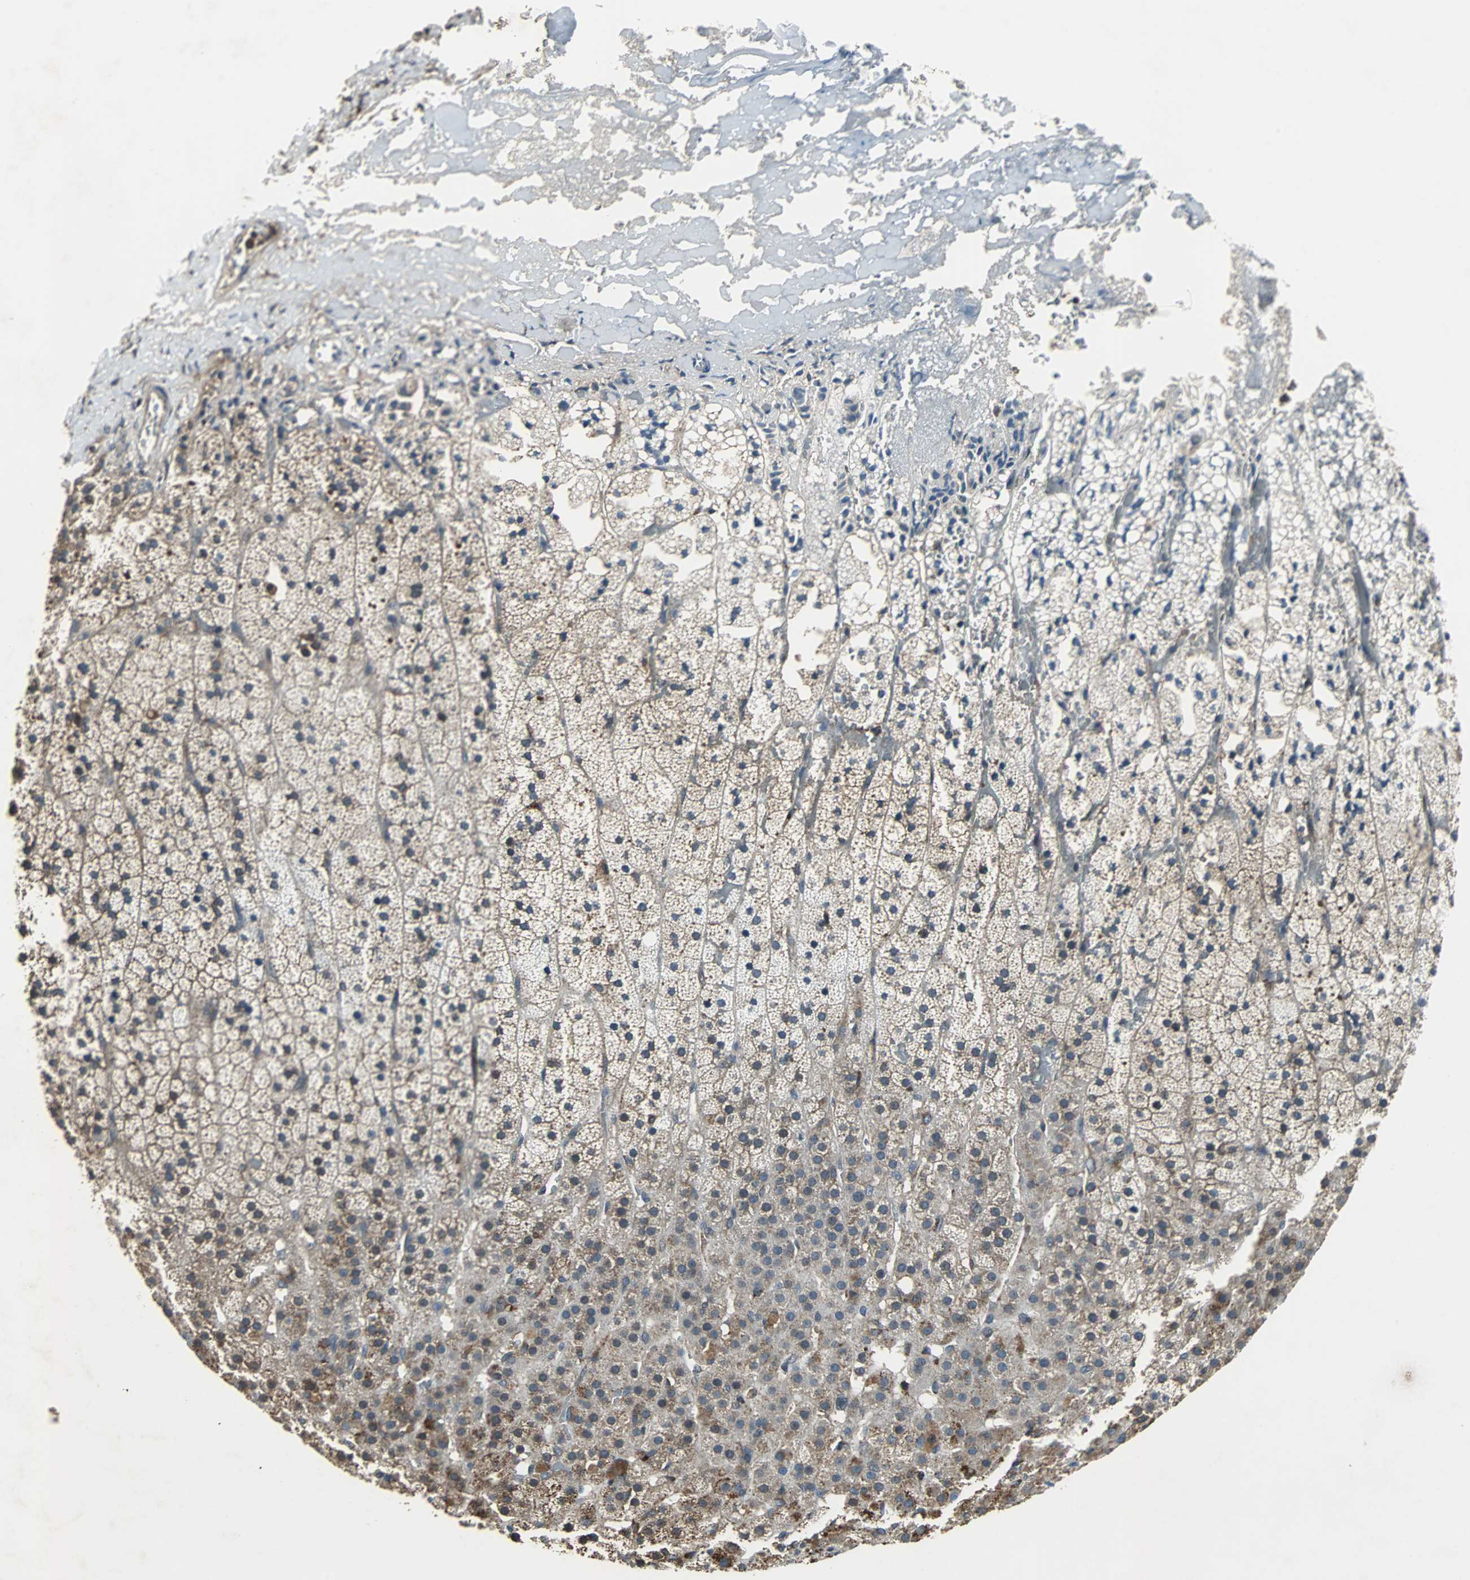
{"staining": {"intensity": "moderate", "quantity": ">75%", "location": "cytoplasmic/membranous"}, "tissue": "adrenal gland", "cell_type": "Glandular cells", "image_type": "normal", "snomed": [{"axis": "morphology", "description": "Normal tissue, NOS"}, {"axis": "topography", "description": "Adrenal gland"}], "caption": "This micrograph shows IHC staining of benign adrenal gland, with medium moderate cytoplasmic/membranous staining in about >75% of glandular cells.", "gene": "SOS1", "patient": {"sex": "male", "age": 35}}